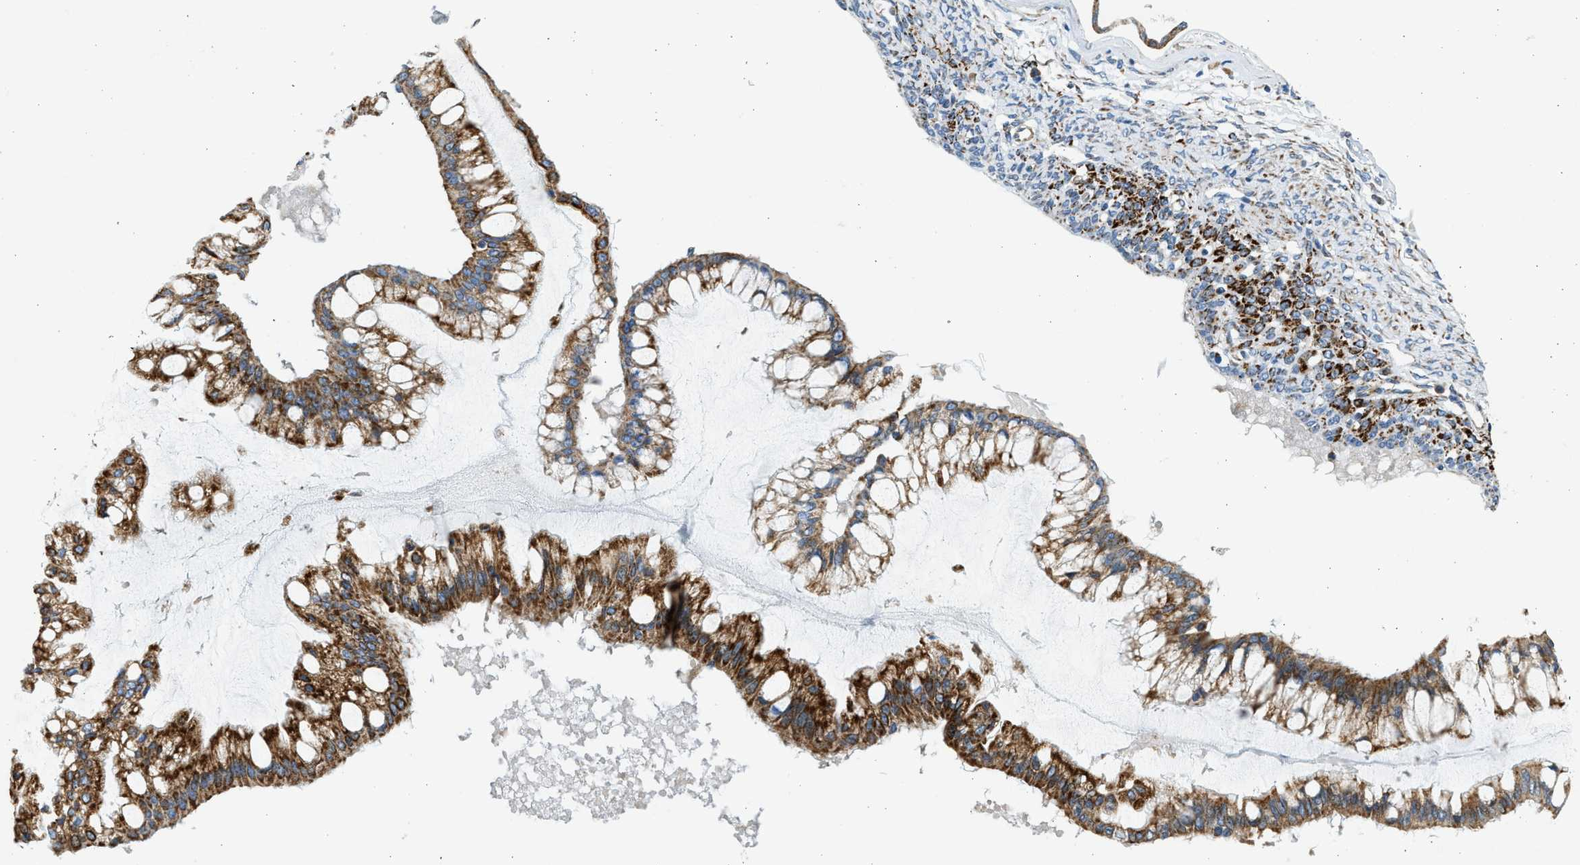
{"staining": {"intensity": "strong", "quantity": ">75%", "location": "cytoplasmic/membranous"}, "tissue": "ovarian cancer", "cell_type": "Tumor cells", "image_type": "cancer", "snomed": [{"axis": "morphology", "description": "Cystadenocarcinoma, mucinous, NOS"}, {"axis": "topography", "description": "Ovary"}], "caption": "This histopathology image shows immunohistochemistry staining of human ovarian cancer (mucinous cystadenocarcinoma), with high strong cytoplasmic/membranous staining in about >75% of tumor cells.", "gene": "KCNMB3", "patient": {"sex": "female", "age": 73}}